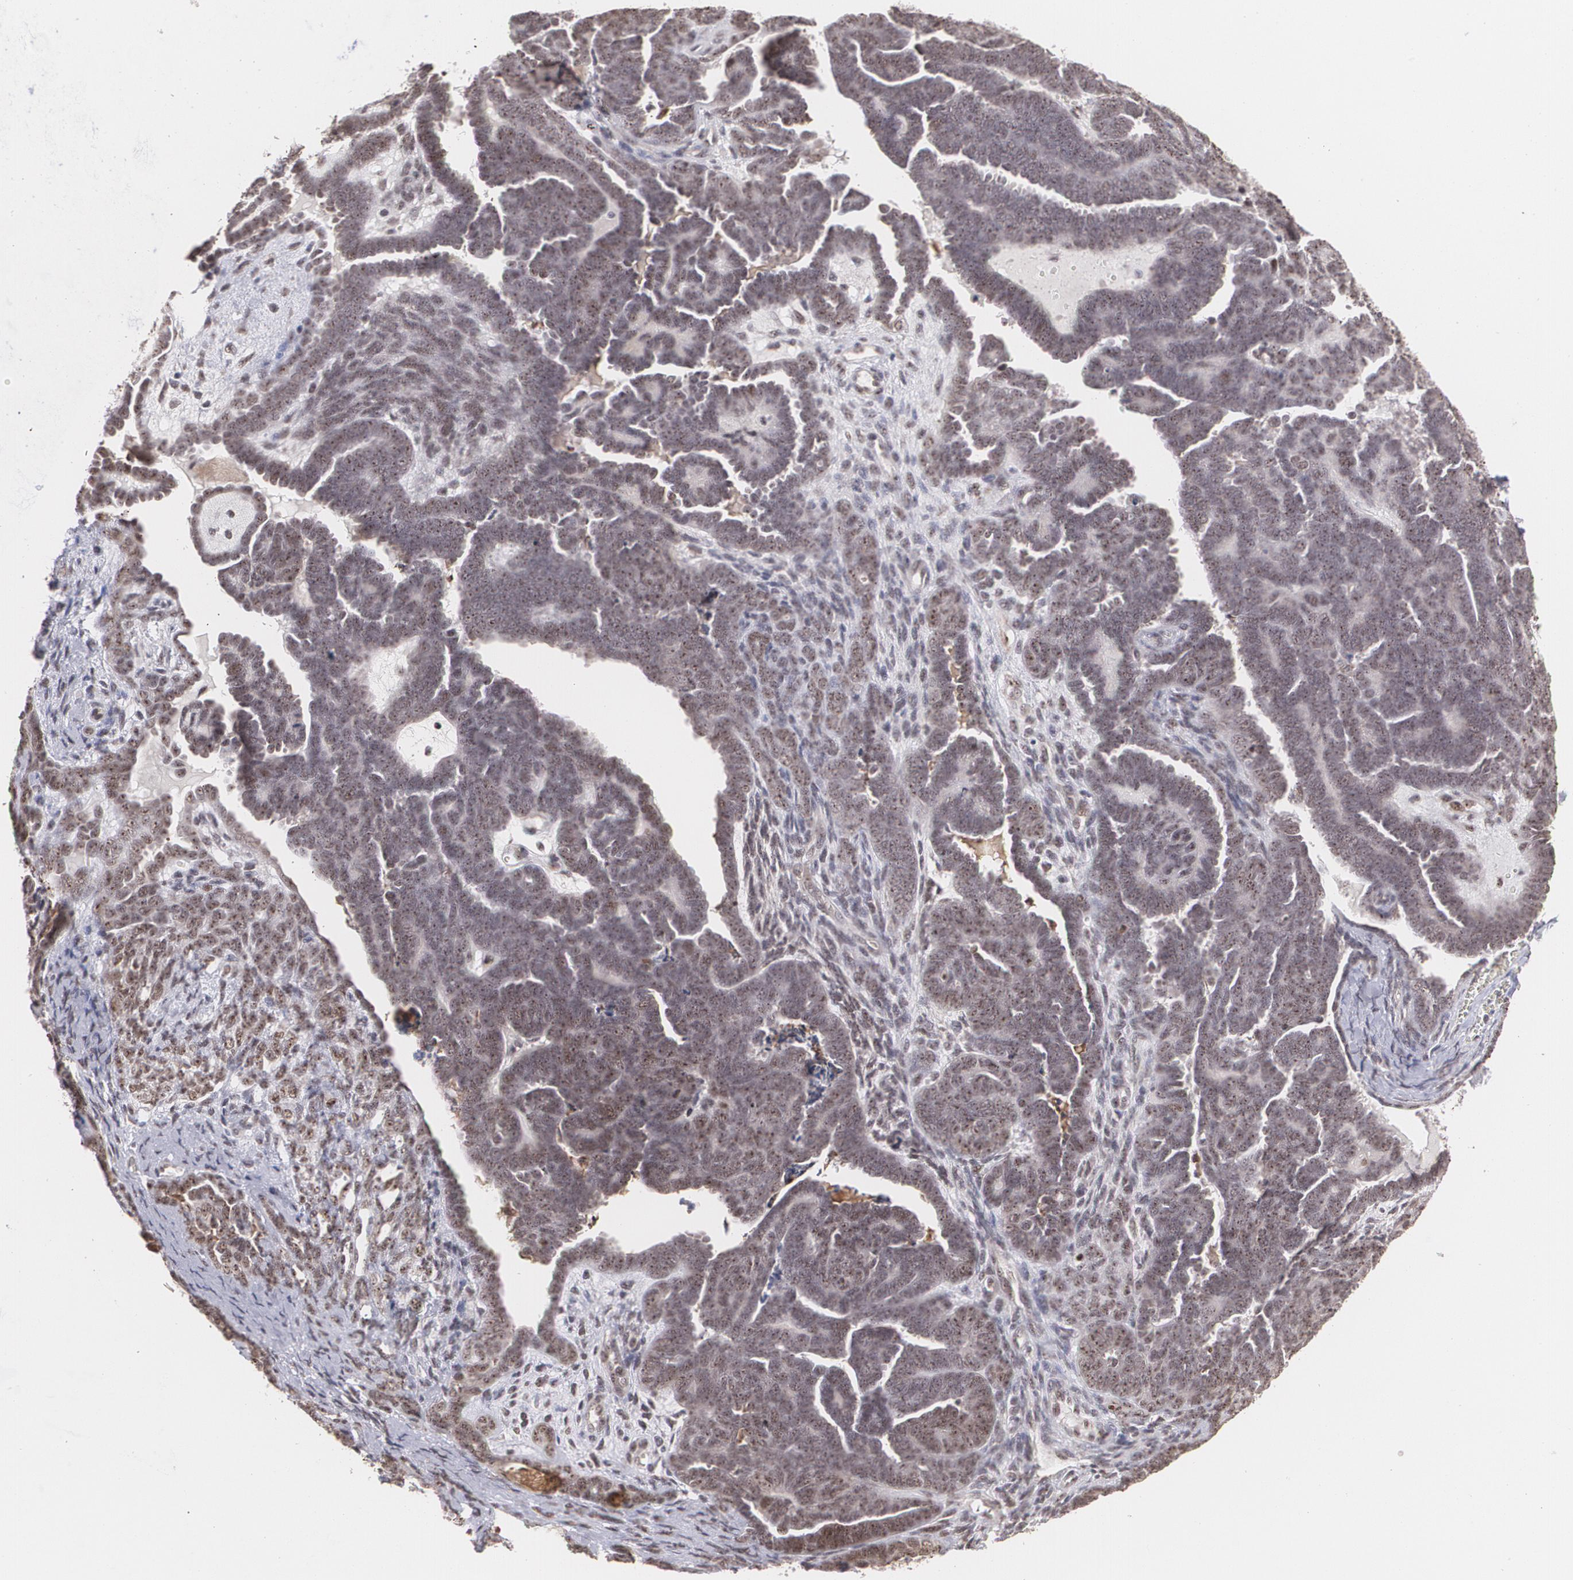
{"staining": {"intensity": "weak", "quantity": ">75%", "location": "cytoplasmic/membranous,nuclear"}, "tissue": "endometrial cancer", "cell_type": "Tumor cells", "image_type": "cancer", "snomed": [{"axis": "morphology", "description": "Neoplasm, malignant, NOS"}, {"axis": "topography", "description": "Endometrium"}], "caption": "Brown immunohistochemical staining in endometrial malignant neoplasm demonstrates weak cytoplasmic/membranous and nuclear expression in approximately >75% of tumor cells. Using DAB (3,3'-diaminobenzidine) (brown) and hematoxylin (blue) stains, captured at high magnification using brightfield microscopy.", "gene": "C6orf15", "patient": {"sex": "female", "age": 74}}